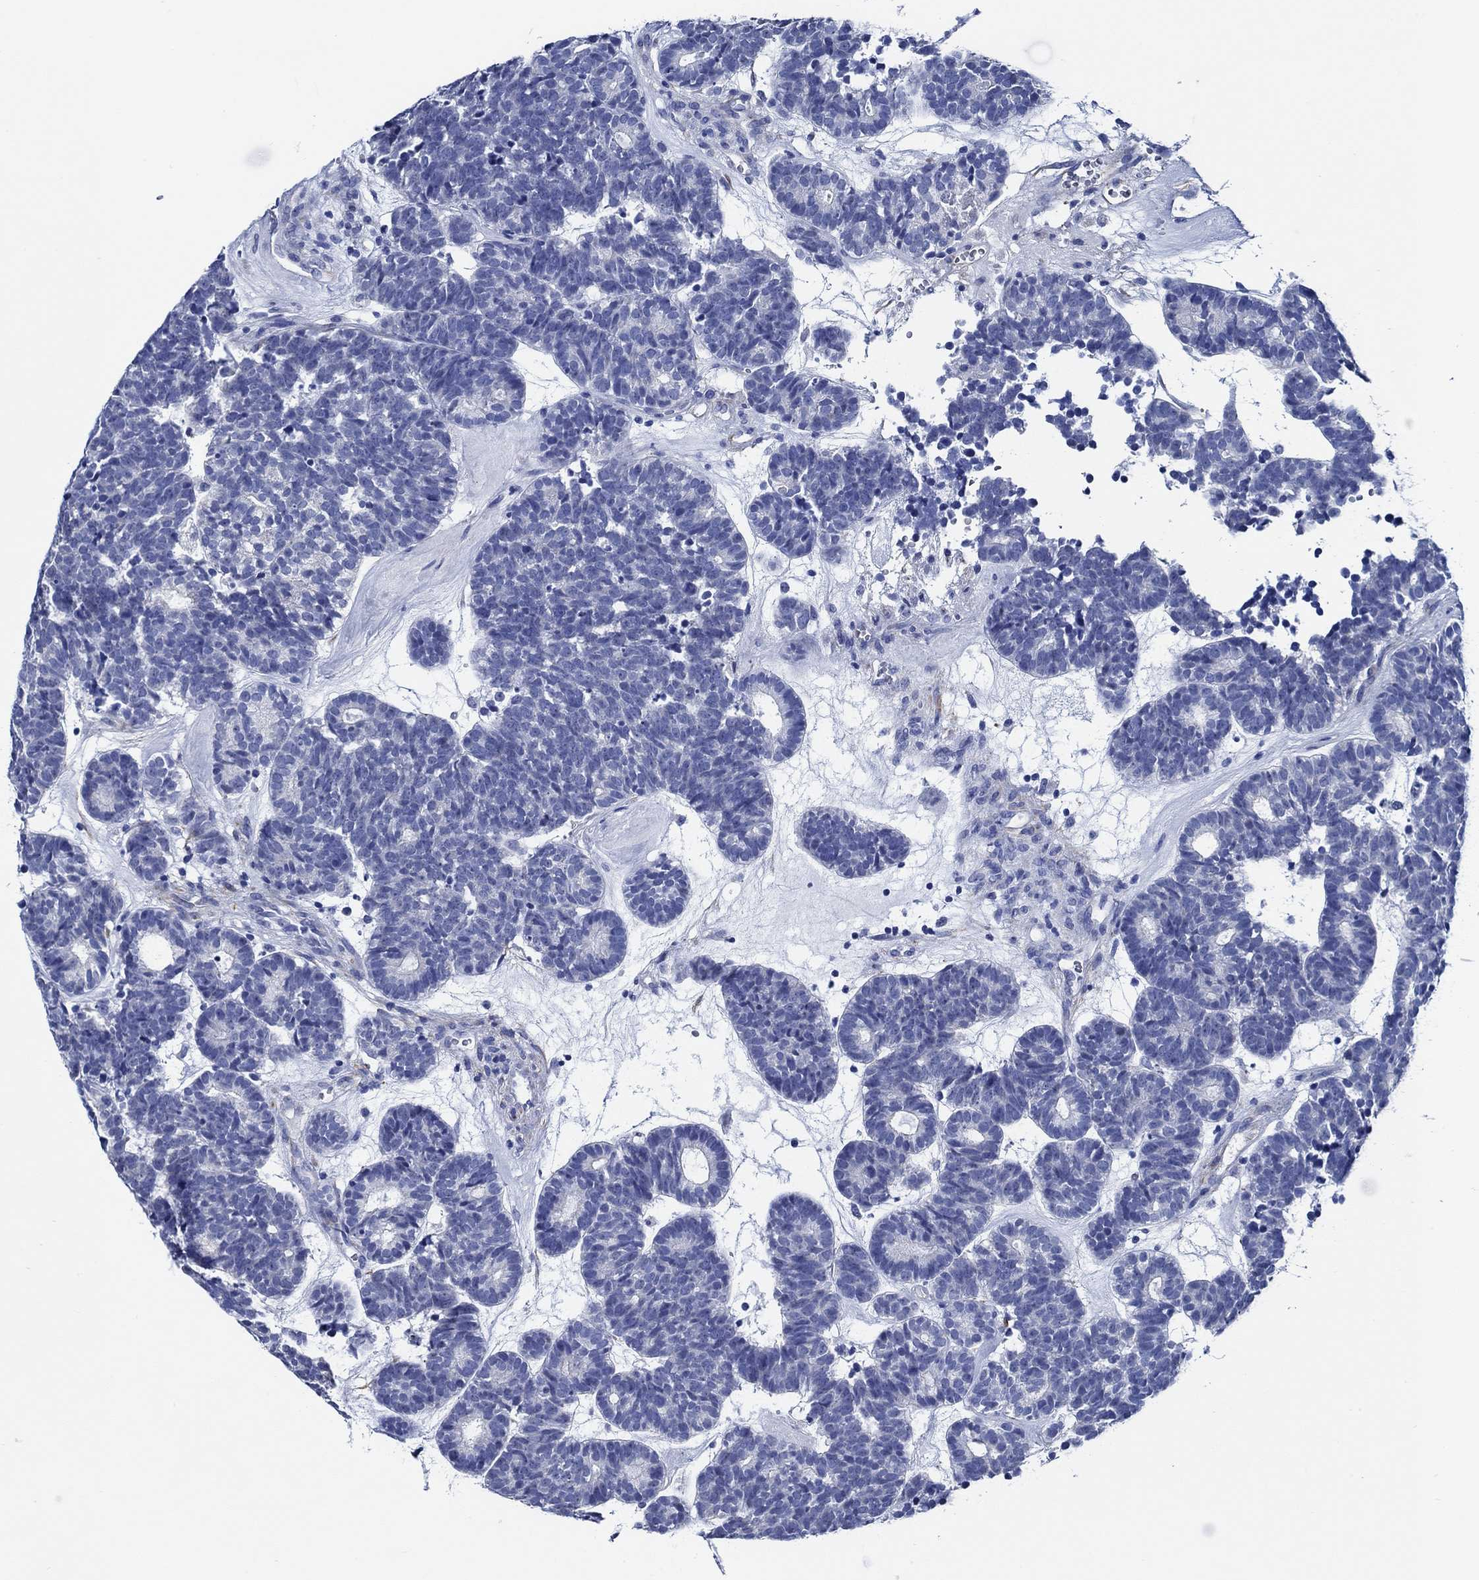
{"staining": {"intensity": "negative", "quantity": "none", "location": "none"}, "tissue": "head and neck cancer", "cell_type": "Tumor cells", "image_type": "cancer", "snomed": [{"axis": "morphology", "description": "Adenocarcinoma, NOS"}, {"axis": "topography", "description": "Head-Neck"}], "caption": "Immunohistochemical staining of adenocarcinoma (head and neck) exhibits no significant staining in tumor cells.", "gene": "WDR62", "patient": {"sex": "female", "age": 81}}